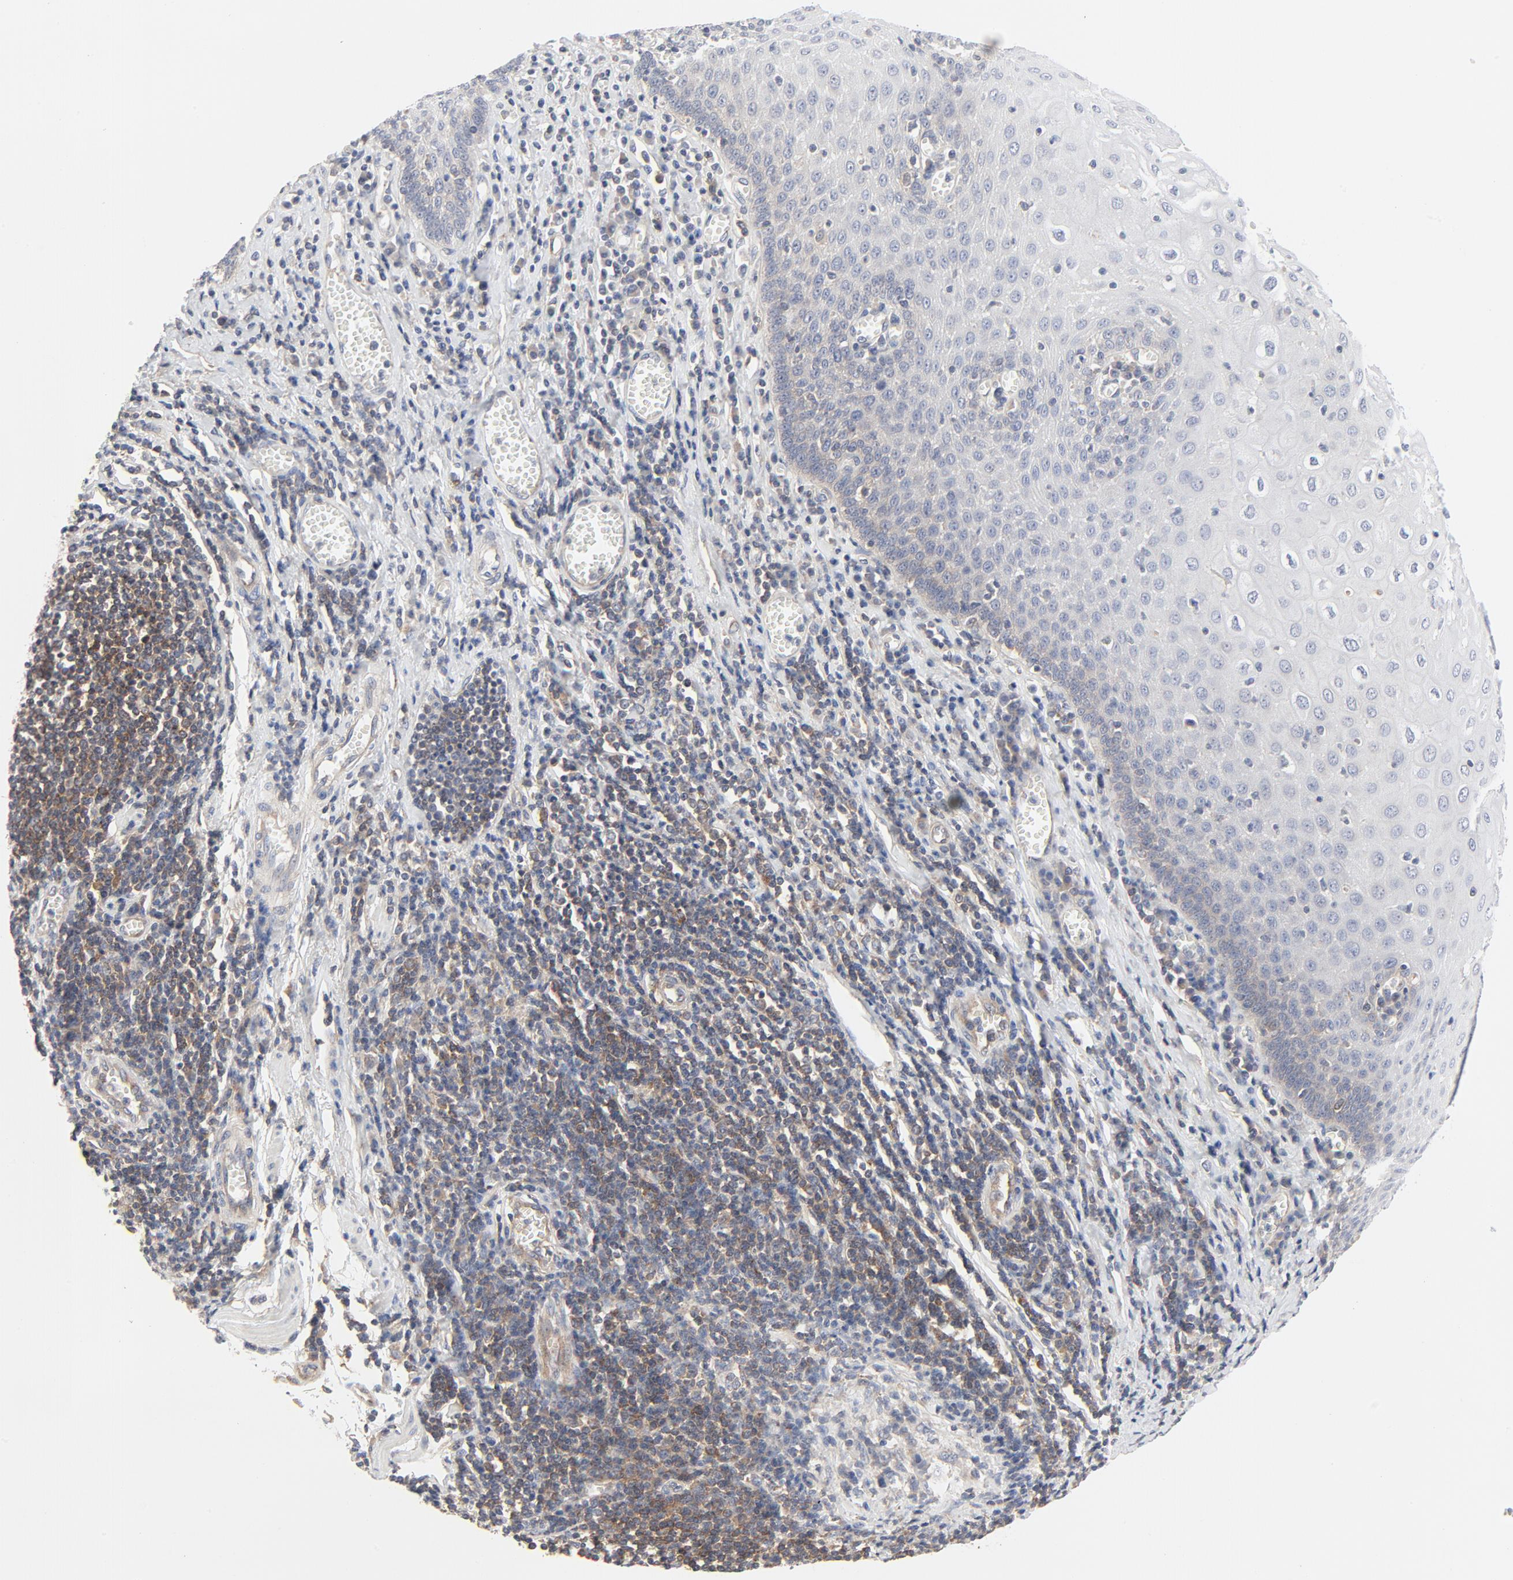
{"staining": {"intensity": "negative", "quantity": "none", "location": "none"}, "tissue": "esophagus", "cell_type": "Squamous epithelial cells", "image_type": "normal", "snomed": [{"axis": "morphology", "description": "Normal tissue, NOS"}, {"axis": "morphology", "description": "Squamous cell carcinoma, NOS"}, {"axis": "topography", "description": "Esophagus"}], "caption": "This is an immunohistochemistry histopathology image of normal esophagus. There is no staining in squamous epithelial cells.", "gene": "RABEP1", "patient": {"sex": "male", "age": 65}}